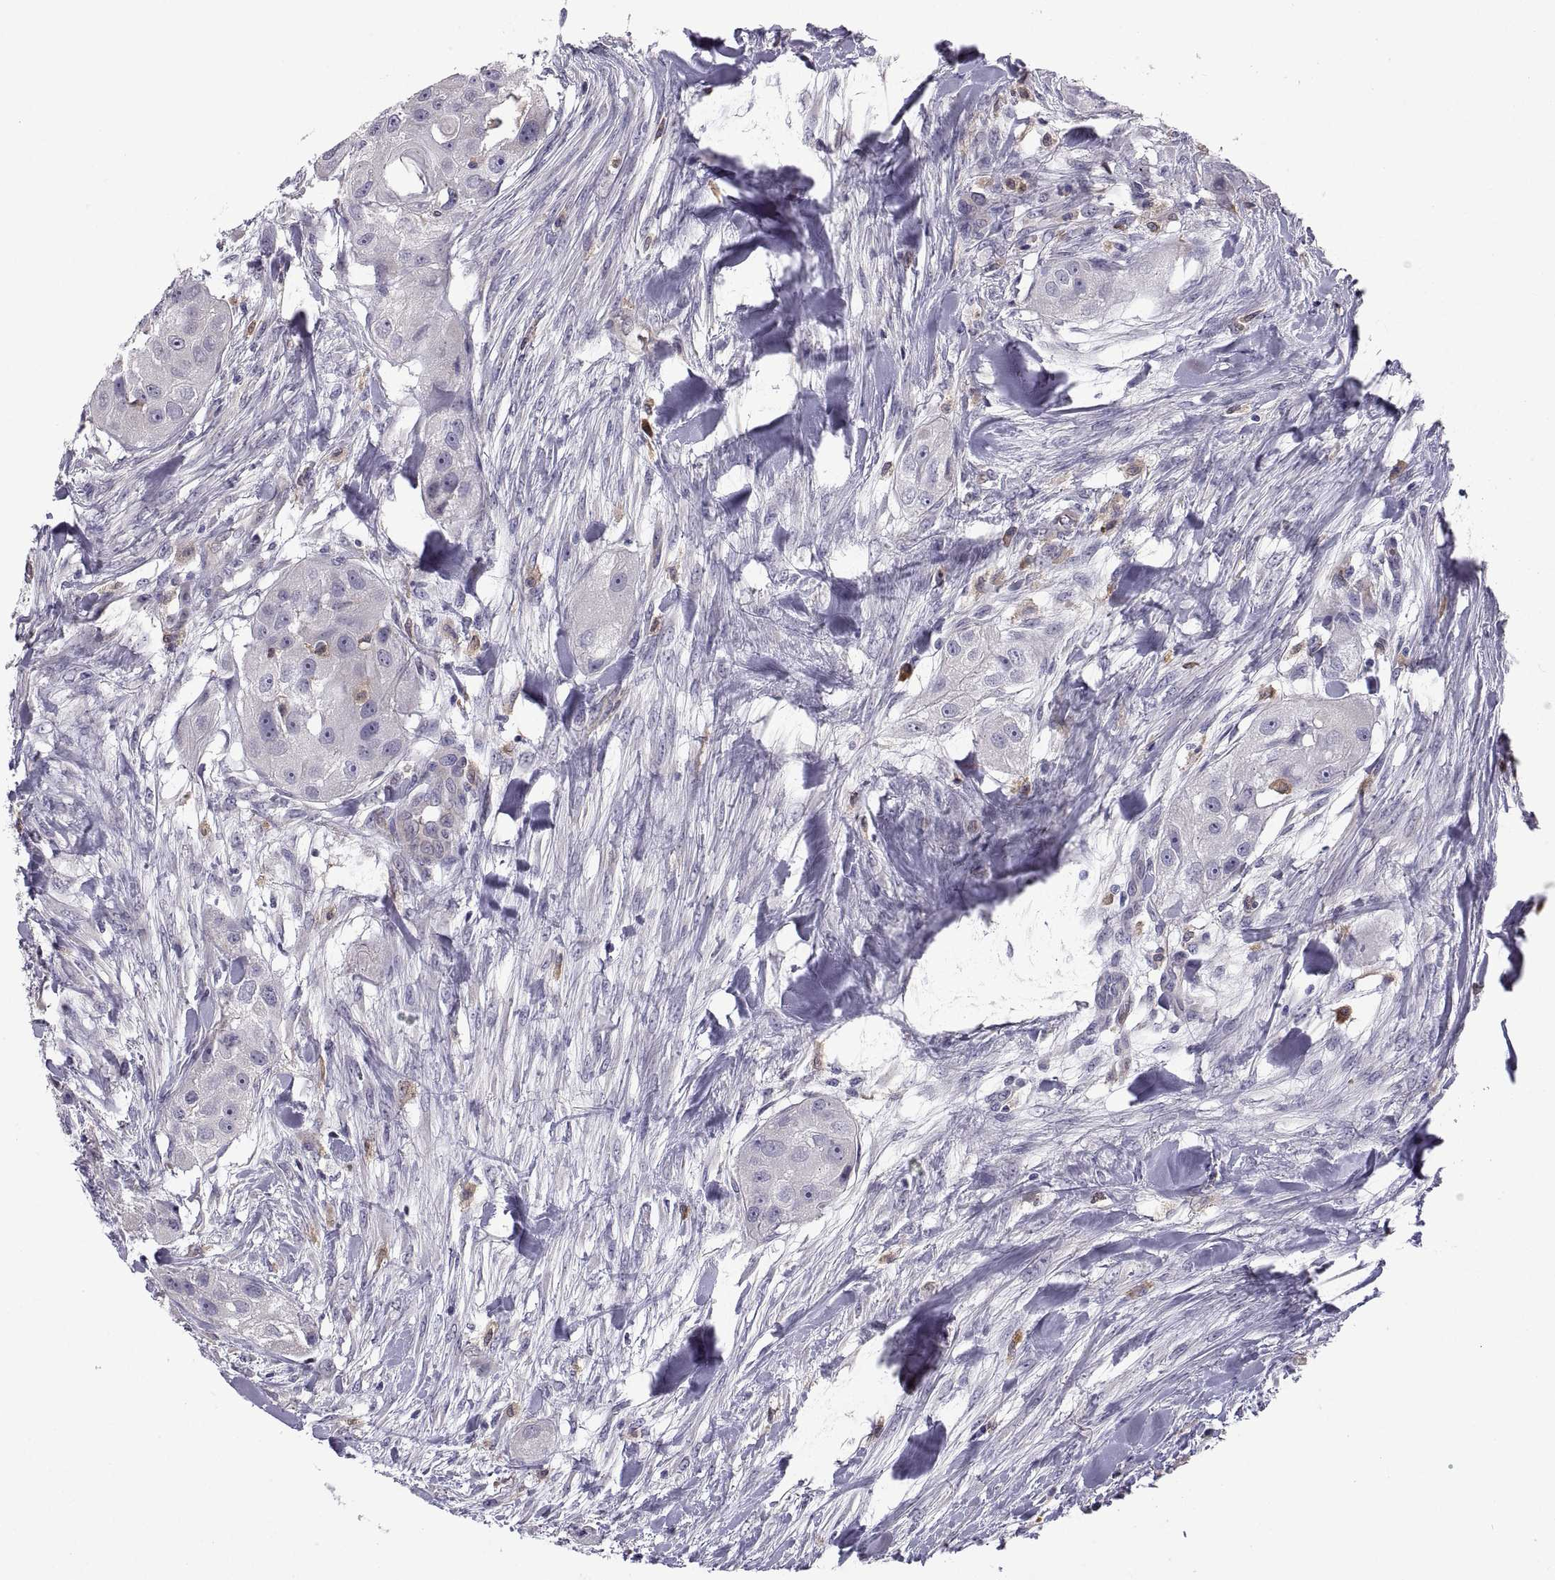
{"staining": {"intensity": "negative", "quantity": "none", "location": "none"}, "tissue": "head and neck cancer", "cell_type": "Tumor cells", "image_type": "cancer", "snomed": [{"axis": "morphology", "description": "Squamous cell carcinoma, NOS"}, {"axis": "topography", "description": "Head-Neck"}], "caption": "An immunohistochemistry histopathology image of squamous cell carcinoma (head and neck) is shown. There is no staining in tumor cells of squamous cell carcinoma (head and neck).", "gene": "DOK3", "patient": {"sex": "male", "age": 51}}